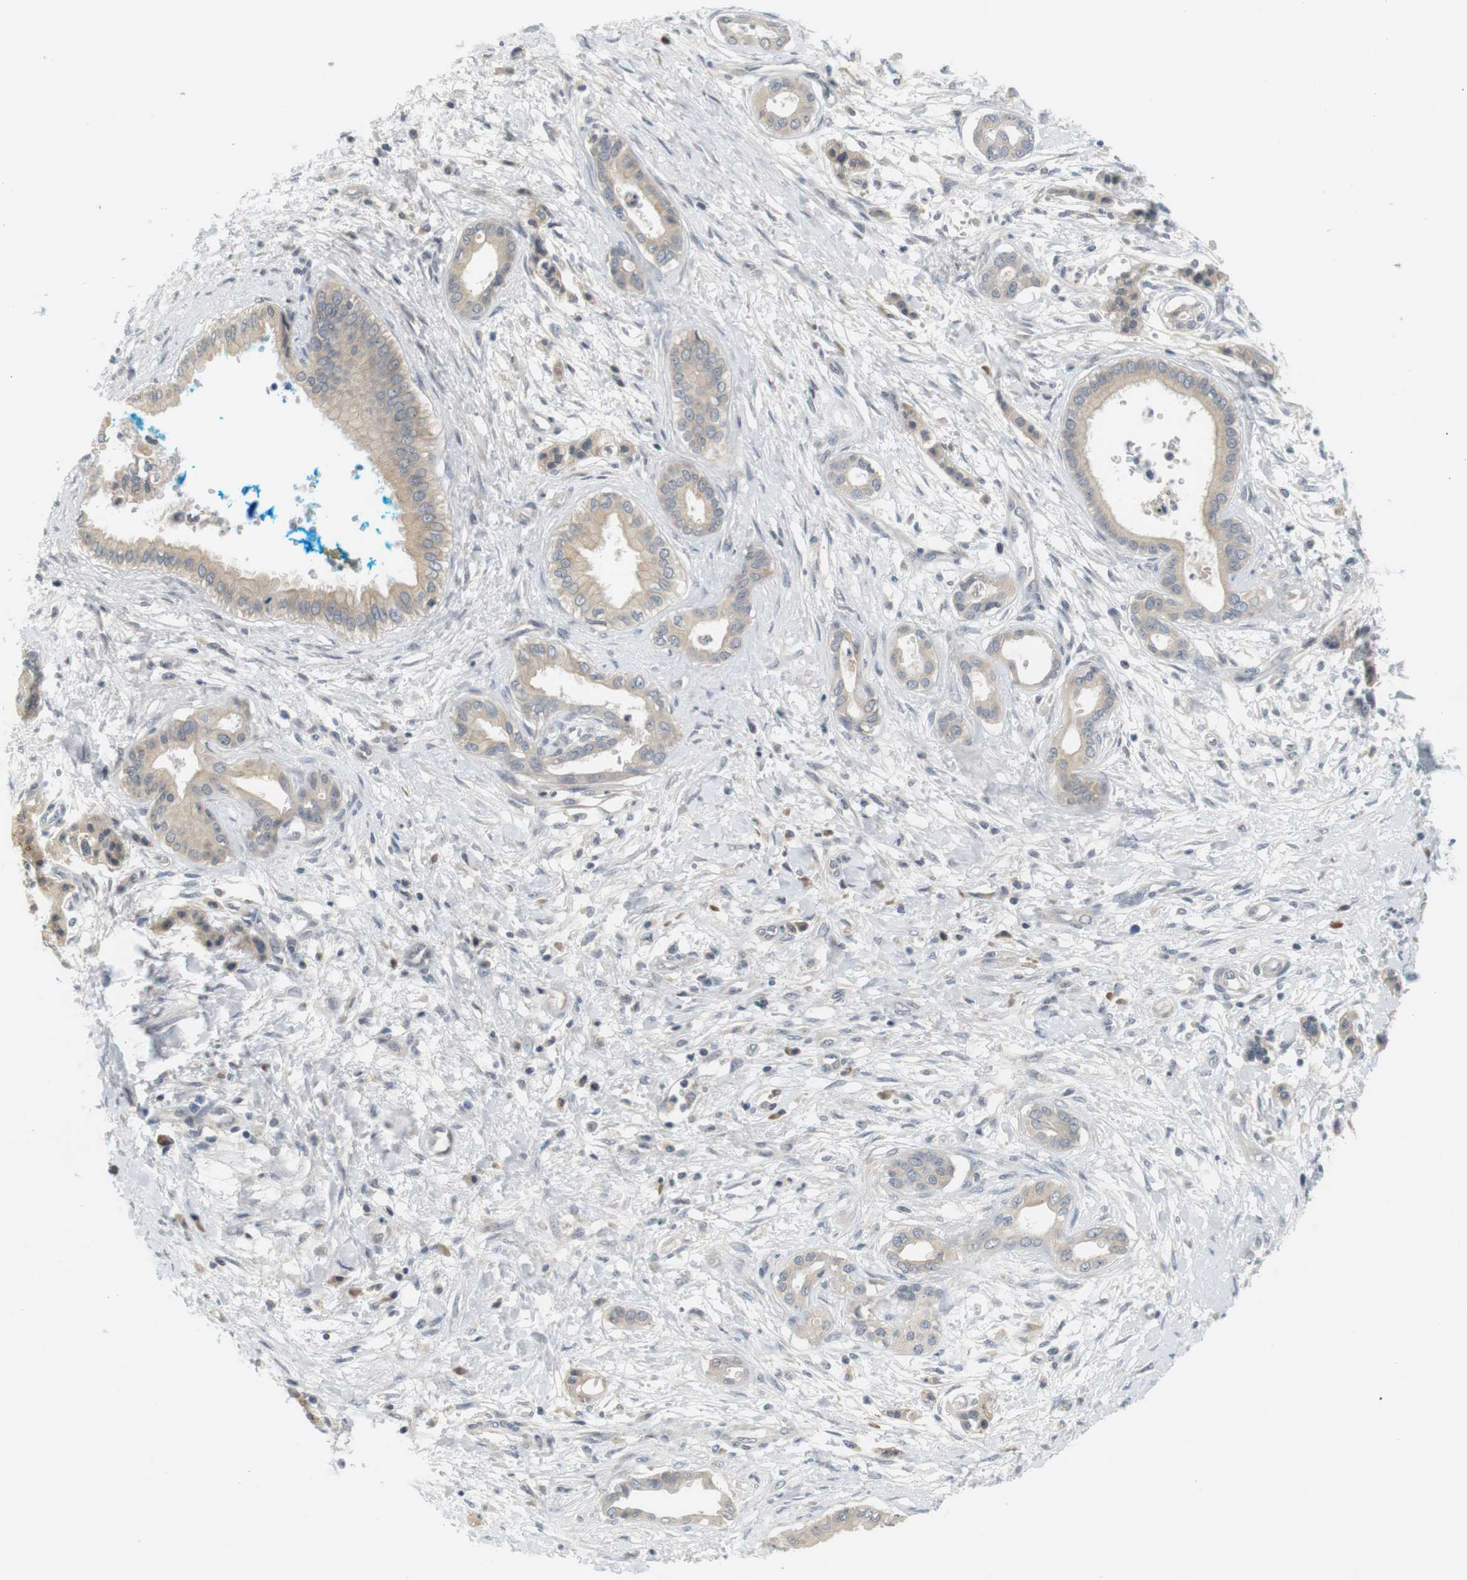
{"staining": {"intensity": "negative", "quantity": "none", "location": "none"}, "tissue": "pancreatic cancer", "cell_type": "Tumor cells", "image_type": "cancer", "snomed": [{"axis": "morphology", "description": "Adenocarcinoma, NOS"}, {"axis": "topography", "description": "Pancreas"}], "caption": "A micrograph of pancreatic cancer (adenocarcinoma) stained for a protein displays no brown staining in tumor cells. The staining is performed using DAB brown chromogen with nuclei counter-stained in using hematoxylin.", "gene": "WNT7A", "patient": {"sex": "male", "age": 56}}